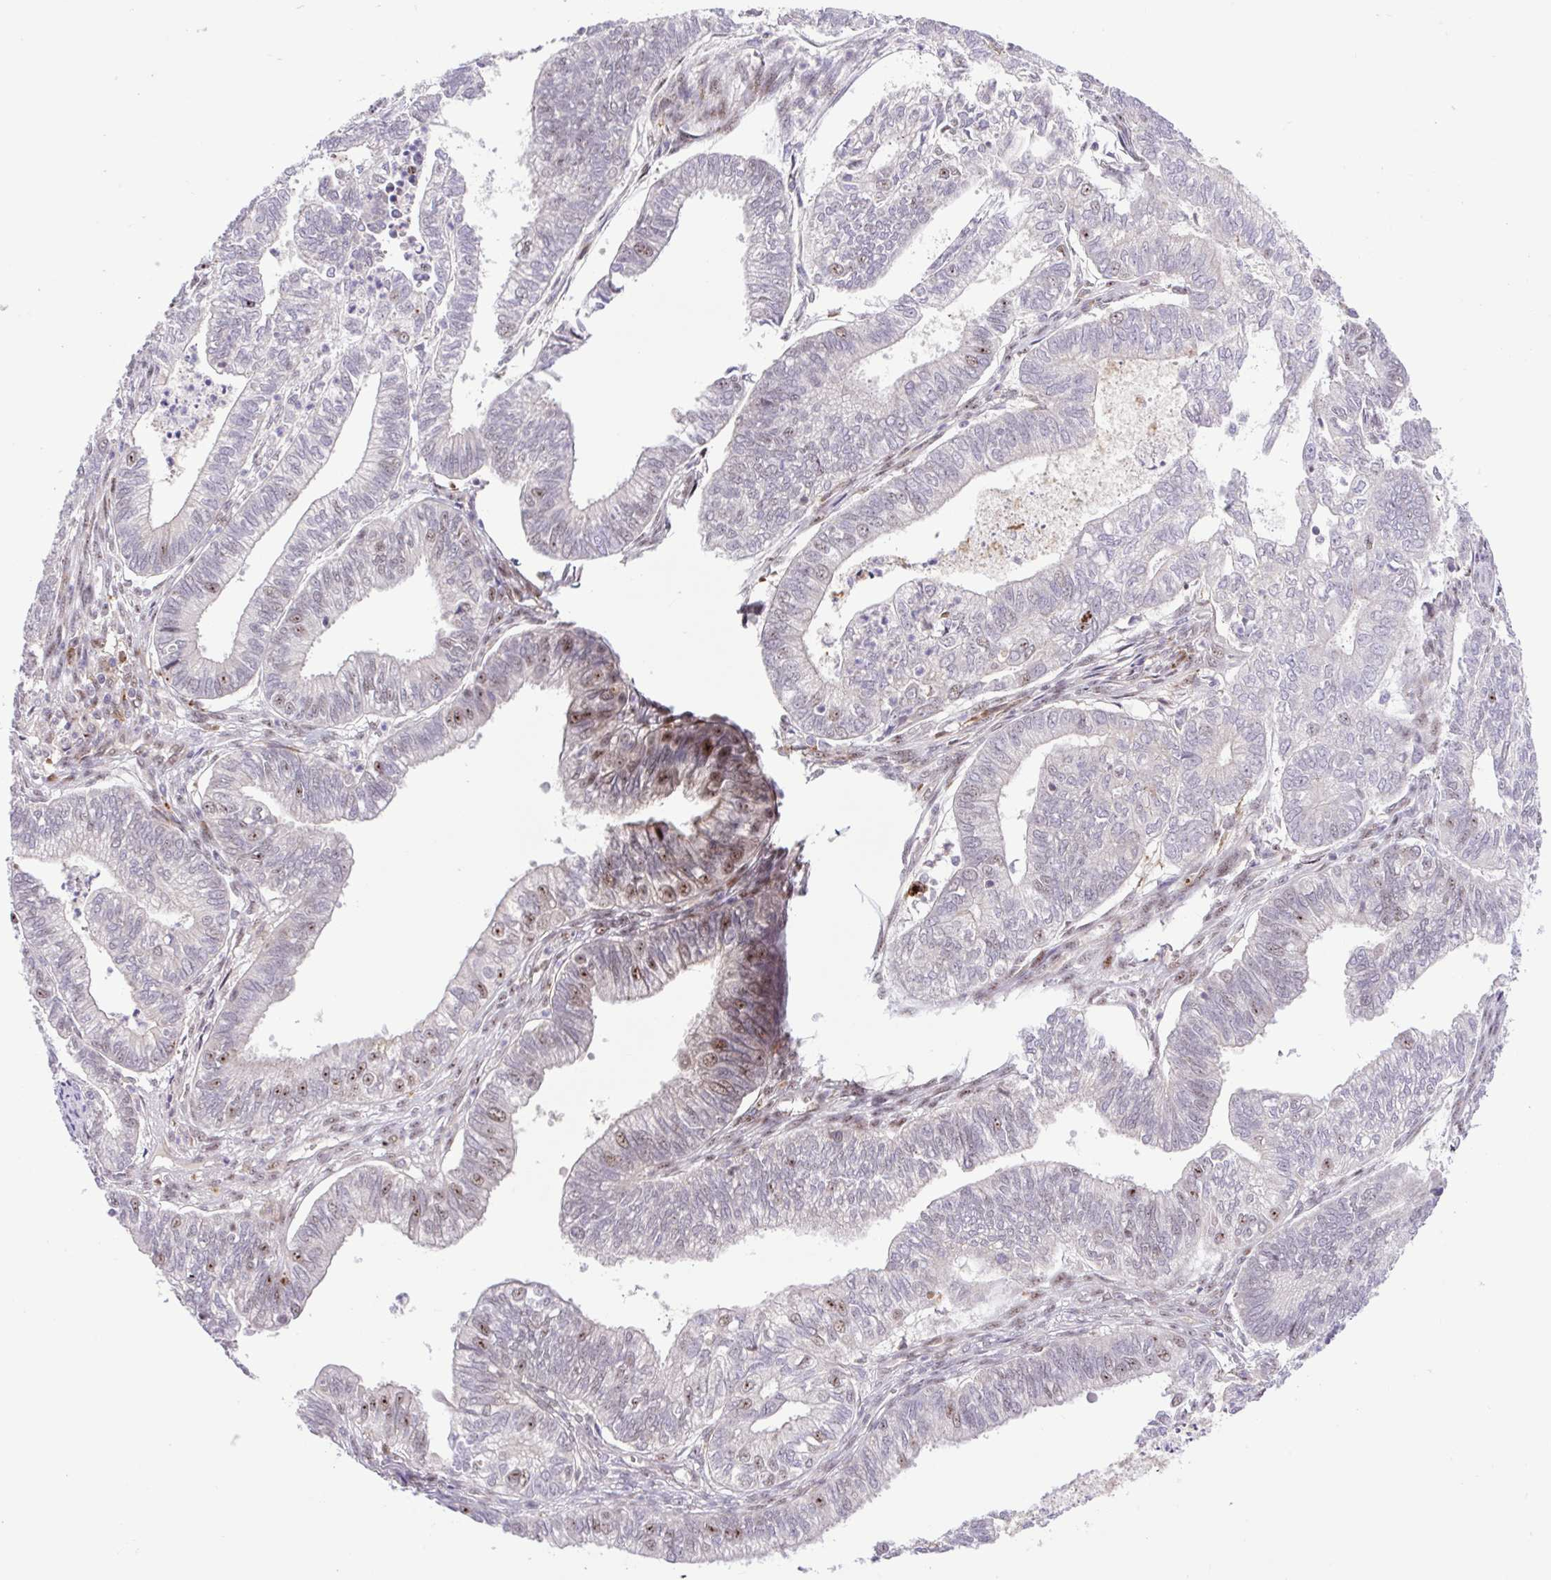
{"staining": {"intensity": "weak", "quantity": "<25%", "location": "nuclear"}, "tissue": "ovarian cancer", "cell_type": "Tumor cells", "image_type": "cancer", "snomed": [{"axis": "morphology", "description": "Carcinoma, endometroid"}, {"axis": "topography", "description": "Ovary"}], "caption": "Photomicrograph shows no protein positivity in tumor cells of ovarian endometroid carcinoma tissue.", "gene": "ERG", "patient": {"sex": "female", "age": 64}}